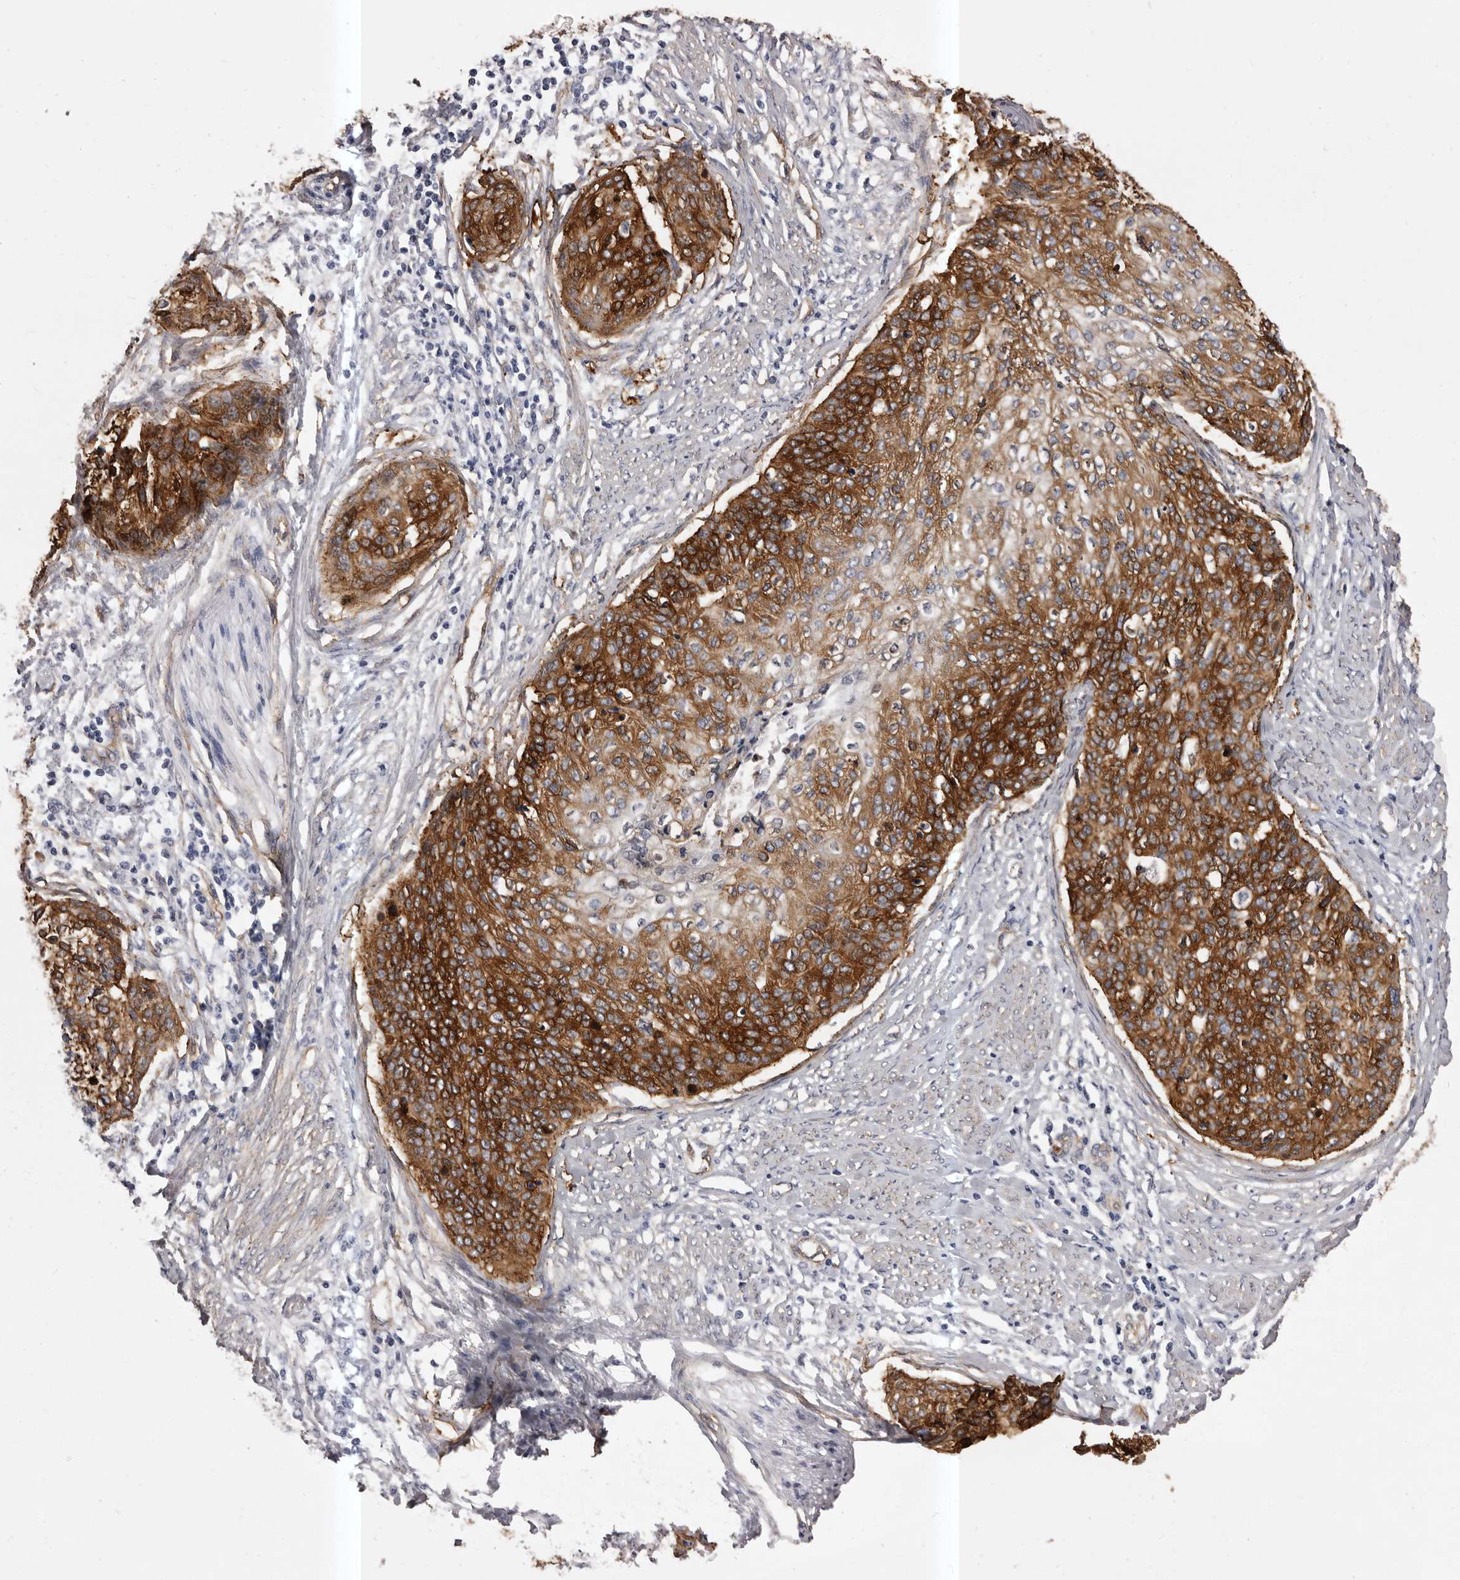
{"staining": {"intensity": "strong", "quantity": ">75%", "location": "cytoplasmic/membranous"}, "tissue": "cervical cancer", "cell_type": "Tumor cells", "image_type": "cancer", "snomed": [{"axis": "morphology", "description": "Squamous cell carcinoma, NOS"}, {"axis": "topography", "description": "Cervix"}], "caption": "Protein staining of cervical squamous cell carcinoma tissue exhibits strong cytoplasmic/membranous expression in about >75% of tumor cells.", "gene": "ENAH", "patient": {"sex": "female", "age": 37}}